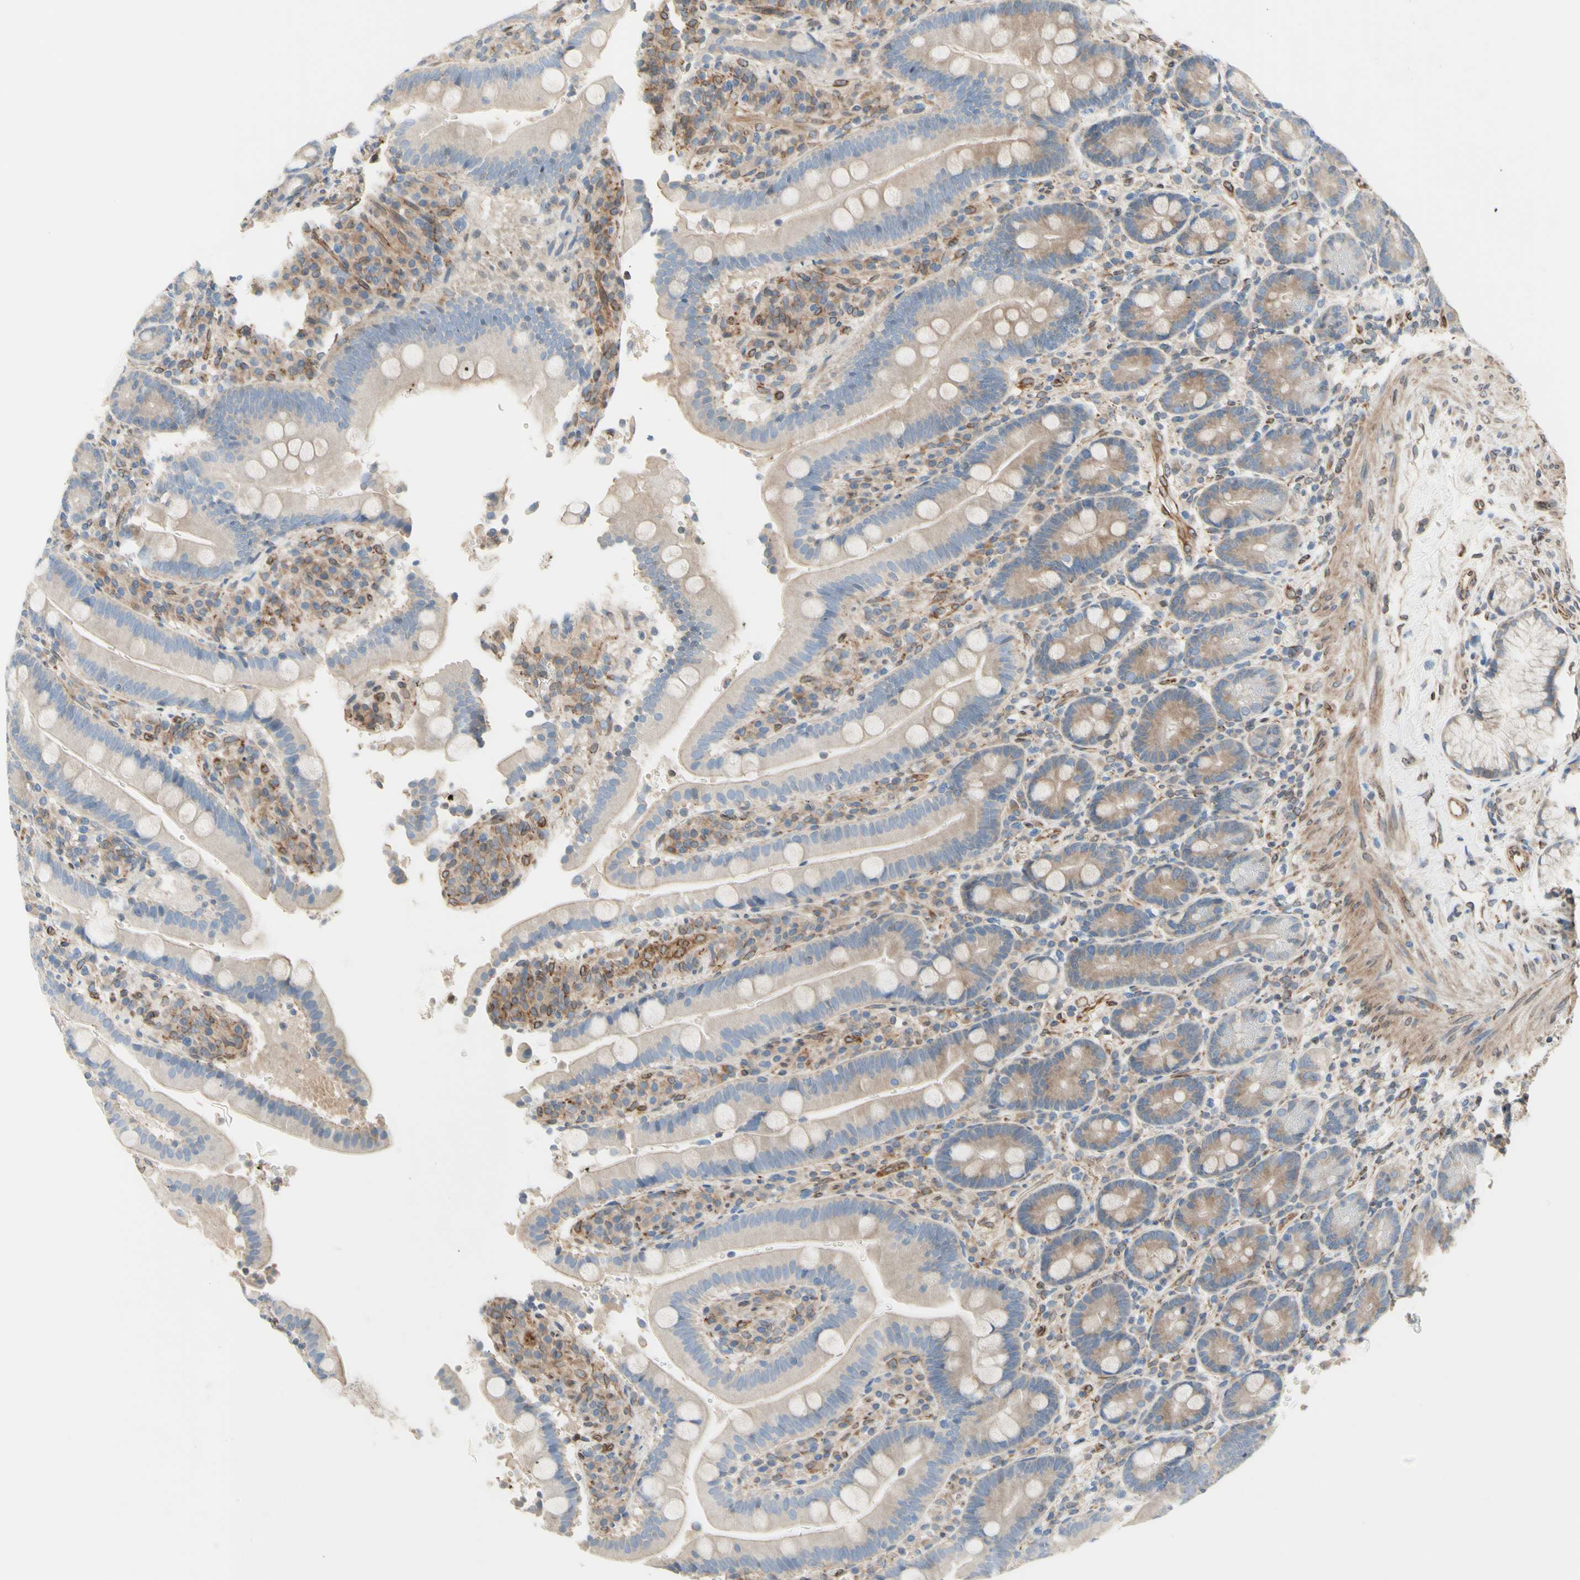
{"staining": {"intensity": "weak", "quantity": "25%-75%", "location": "cytoplasmic/membranous"}, "tissue": "duodenum", "cell_type": "Glandular cells", "image_type": "normal", "snomed": [{"axis": "morphology", "description": "Normal tissue, NOS"}, {"axis": "topography", "description": "Small intestine, NOS"}], "caption": "Brown immunohistochemical staining in benign human duodenum shows weak cytoplasmic/membranous staining in about 25%-75% of glandular cells.", "gene": "TRAF2", "patient": {"sex": "female", "age": 71}}